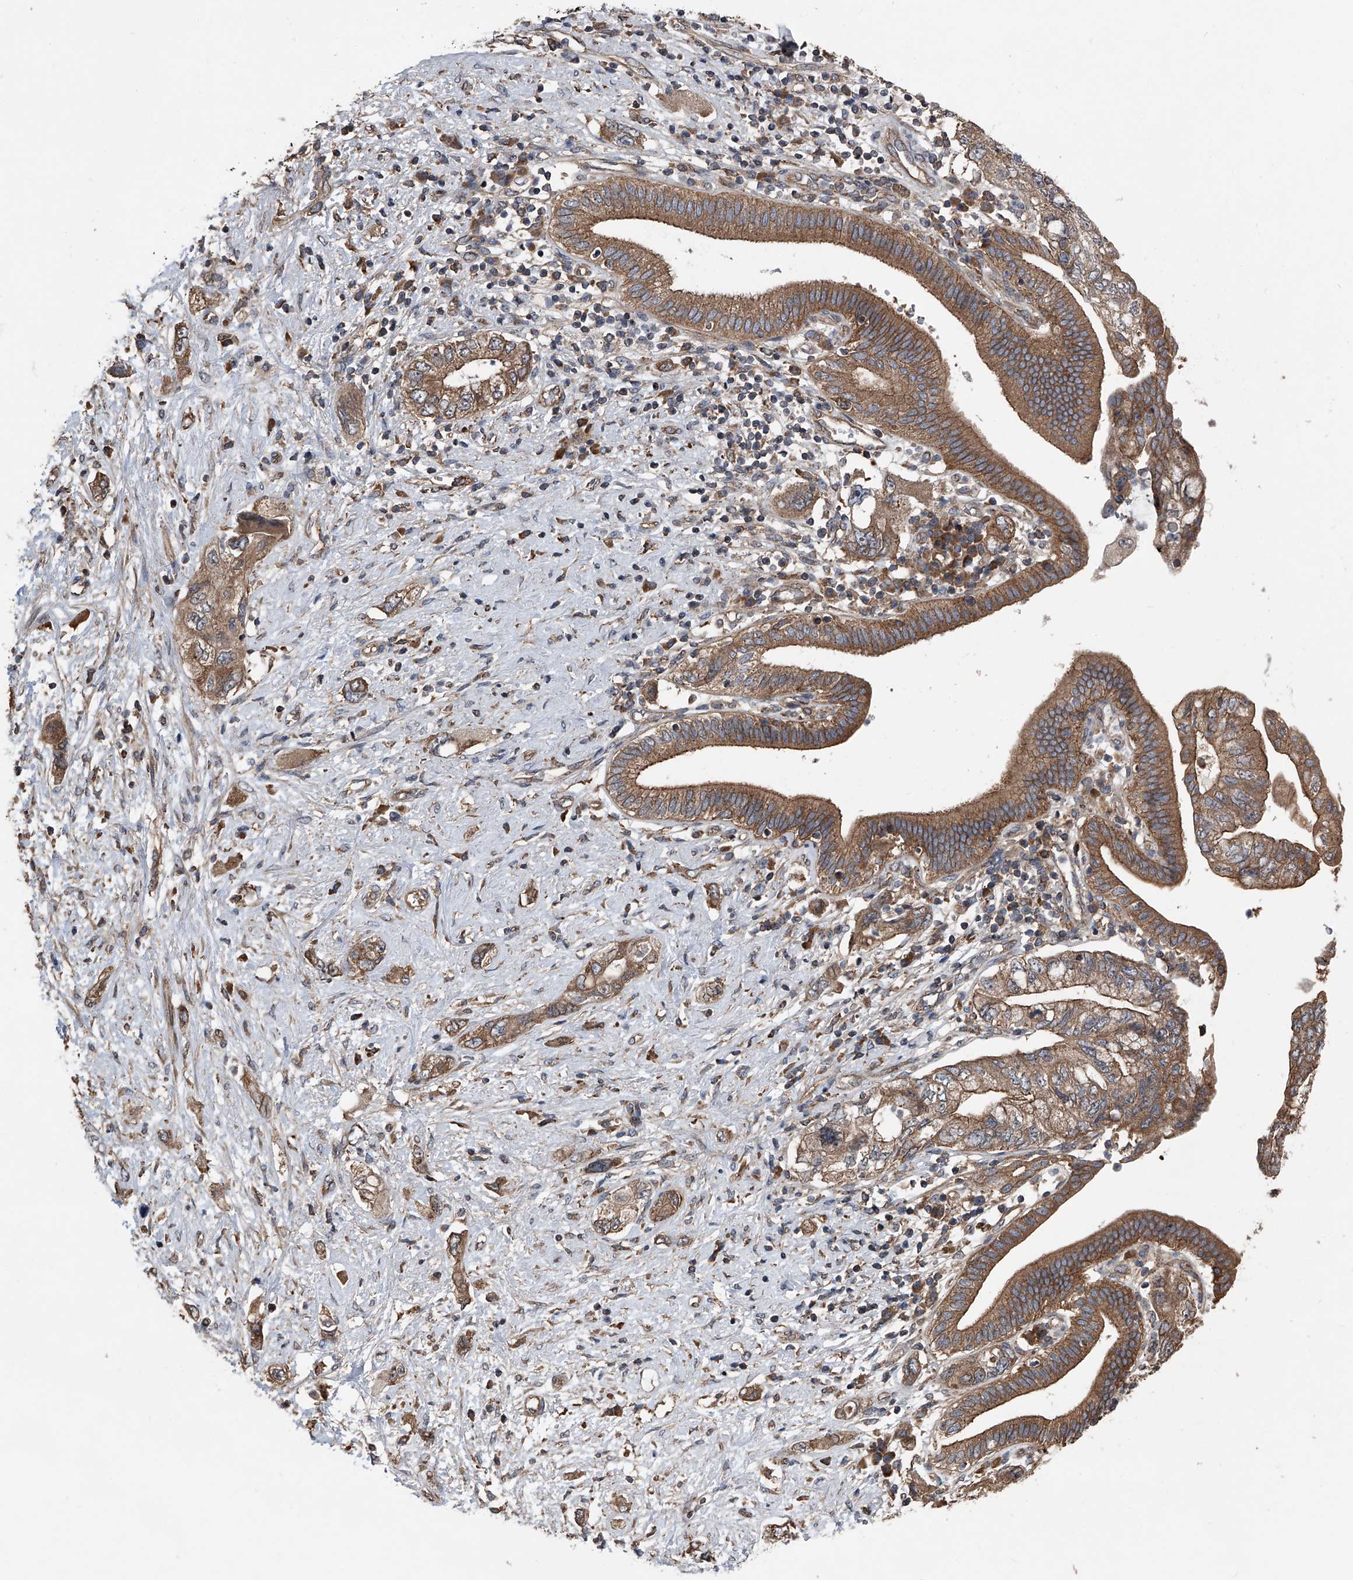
{"staining": {"intensity": "moderate", "quantity": ">75%", "location": "cytoplasmic/membranous"}, "tissue": "pancreatic cancer", "cell_type": "Tumor cells", "image_type": "cancer", "snomed": [{"axis": "morphology", "description": "Adenocarcinoma, NOS"}, {"axis": "topography", "description": "Pancreas"}], "caption": "Approximately >75% of tumor cells in pancreatic cancer reveal moderate cytoplasmic/membranous protein positivity as visualized by brown immunohistochemical staining.", "gene": "KCNJ2", "patient": {"sex": "female", "age": 73}}